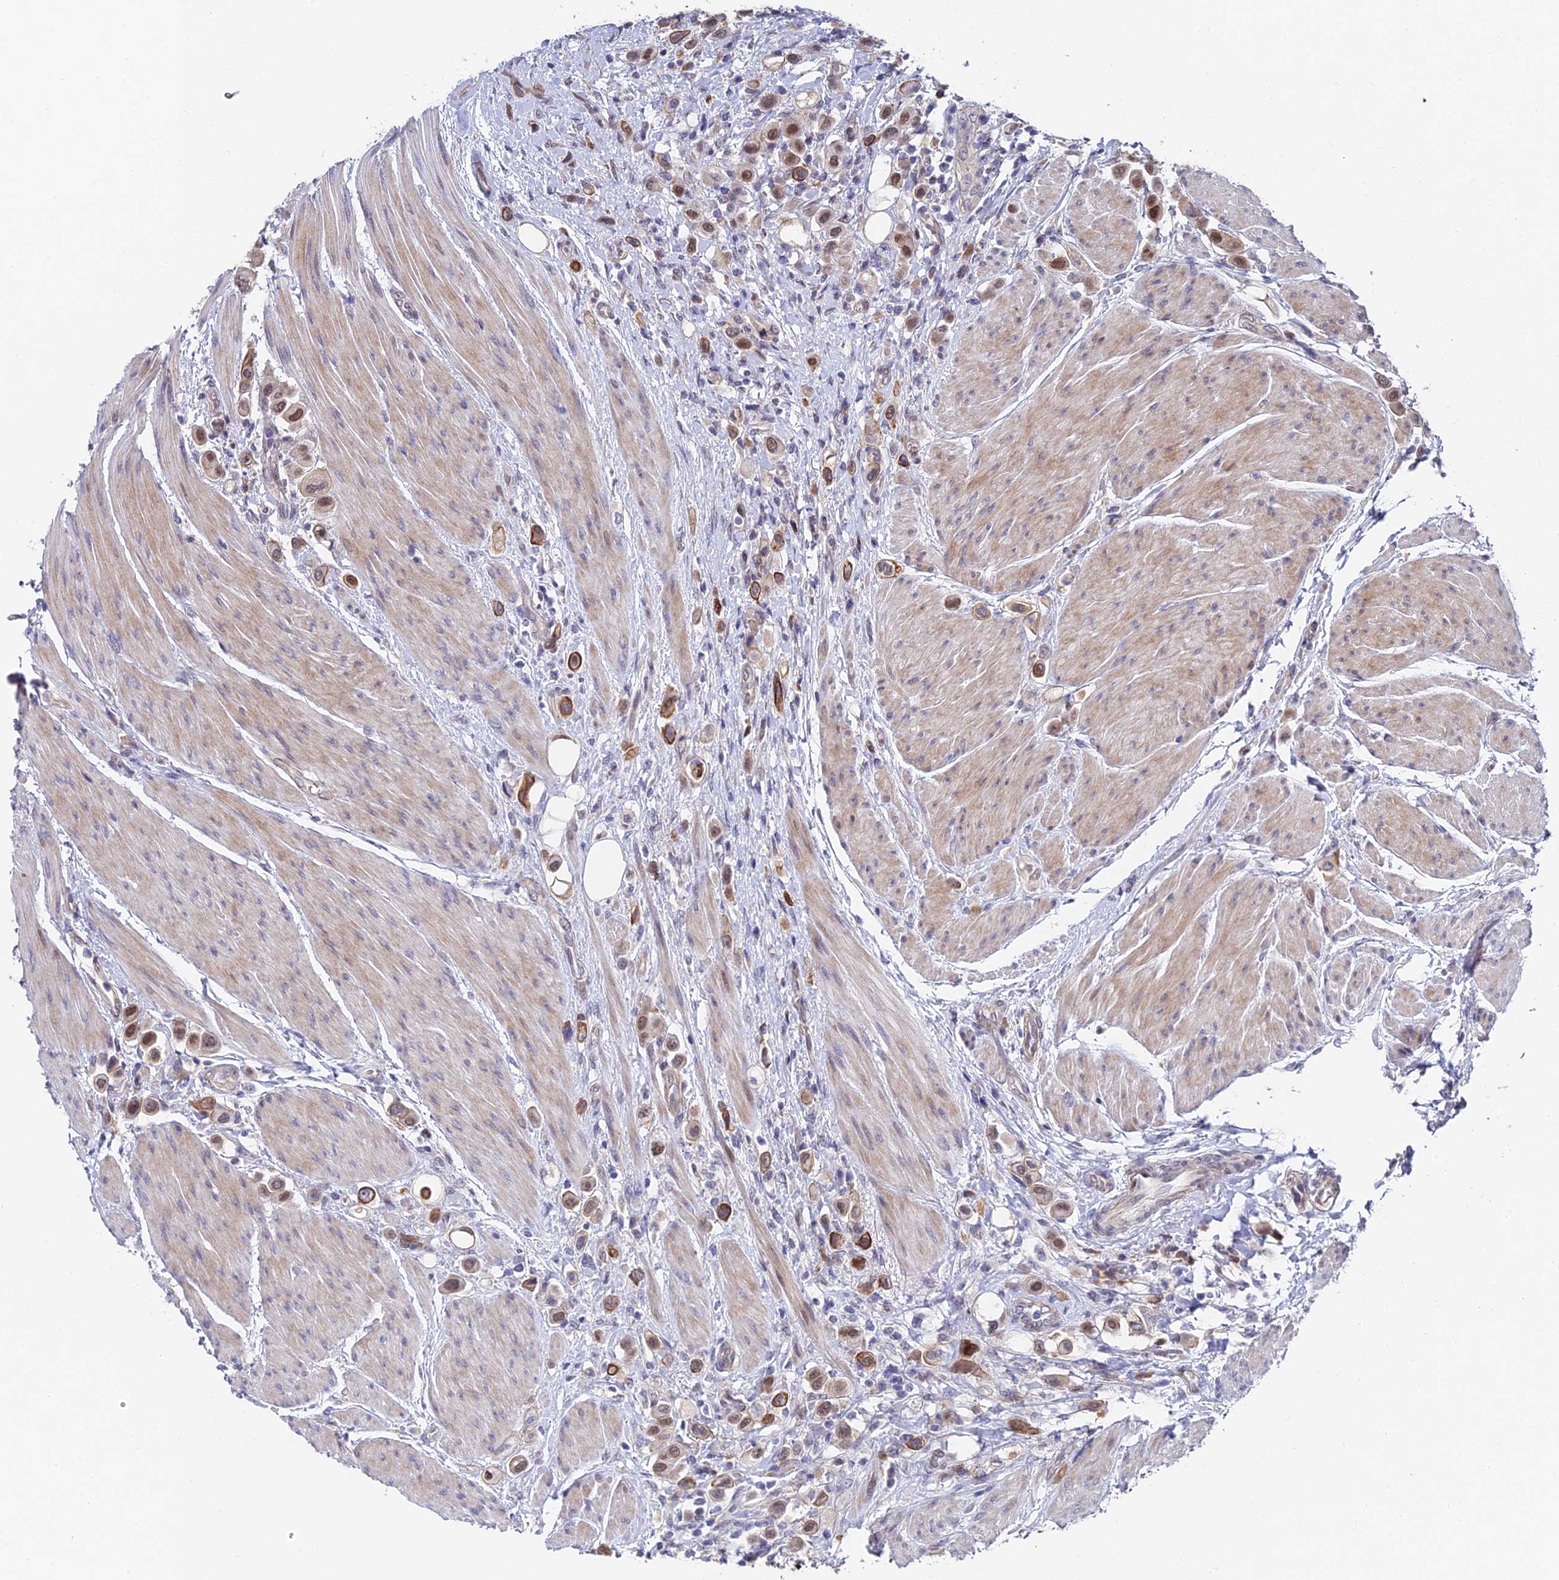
{"staining": {"intensity": "moderate", "quantity": ">75%", "location": "cytoplasmic/membranous,nuclear"}, "tissue": "urothelial cancer", "cell_type": "Tumor cells", "image_type": "cancer", "snomed": [{"axis": "morphology", "description": "Urothelial carcinoma, High grade"}, {"axis": "topography", "description": "Urinary bladder"}], "caption": "Protein analysis of urothelial carcinoma (high-grade) tissue demonstrates moderate cytoplasmic/membranous and nuclear staining in approximately >75% of tumor cells.", "gene": "TRIM24", "patient": {"sex": "male", "age": 50}}